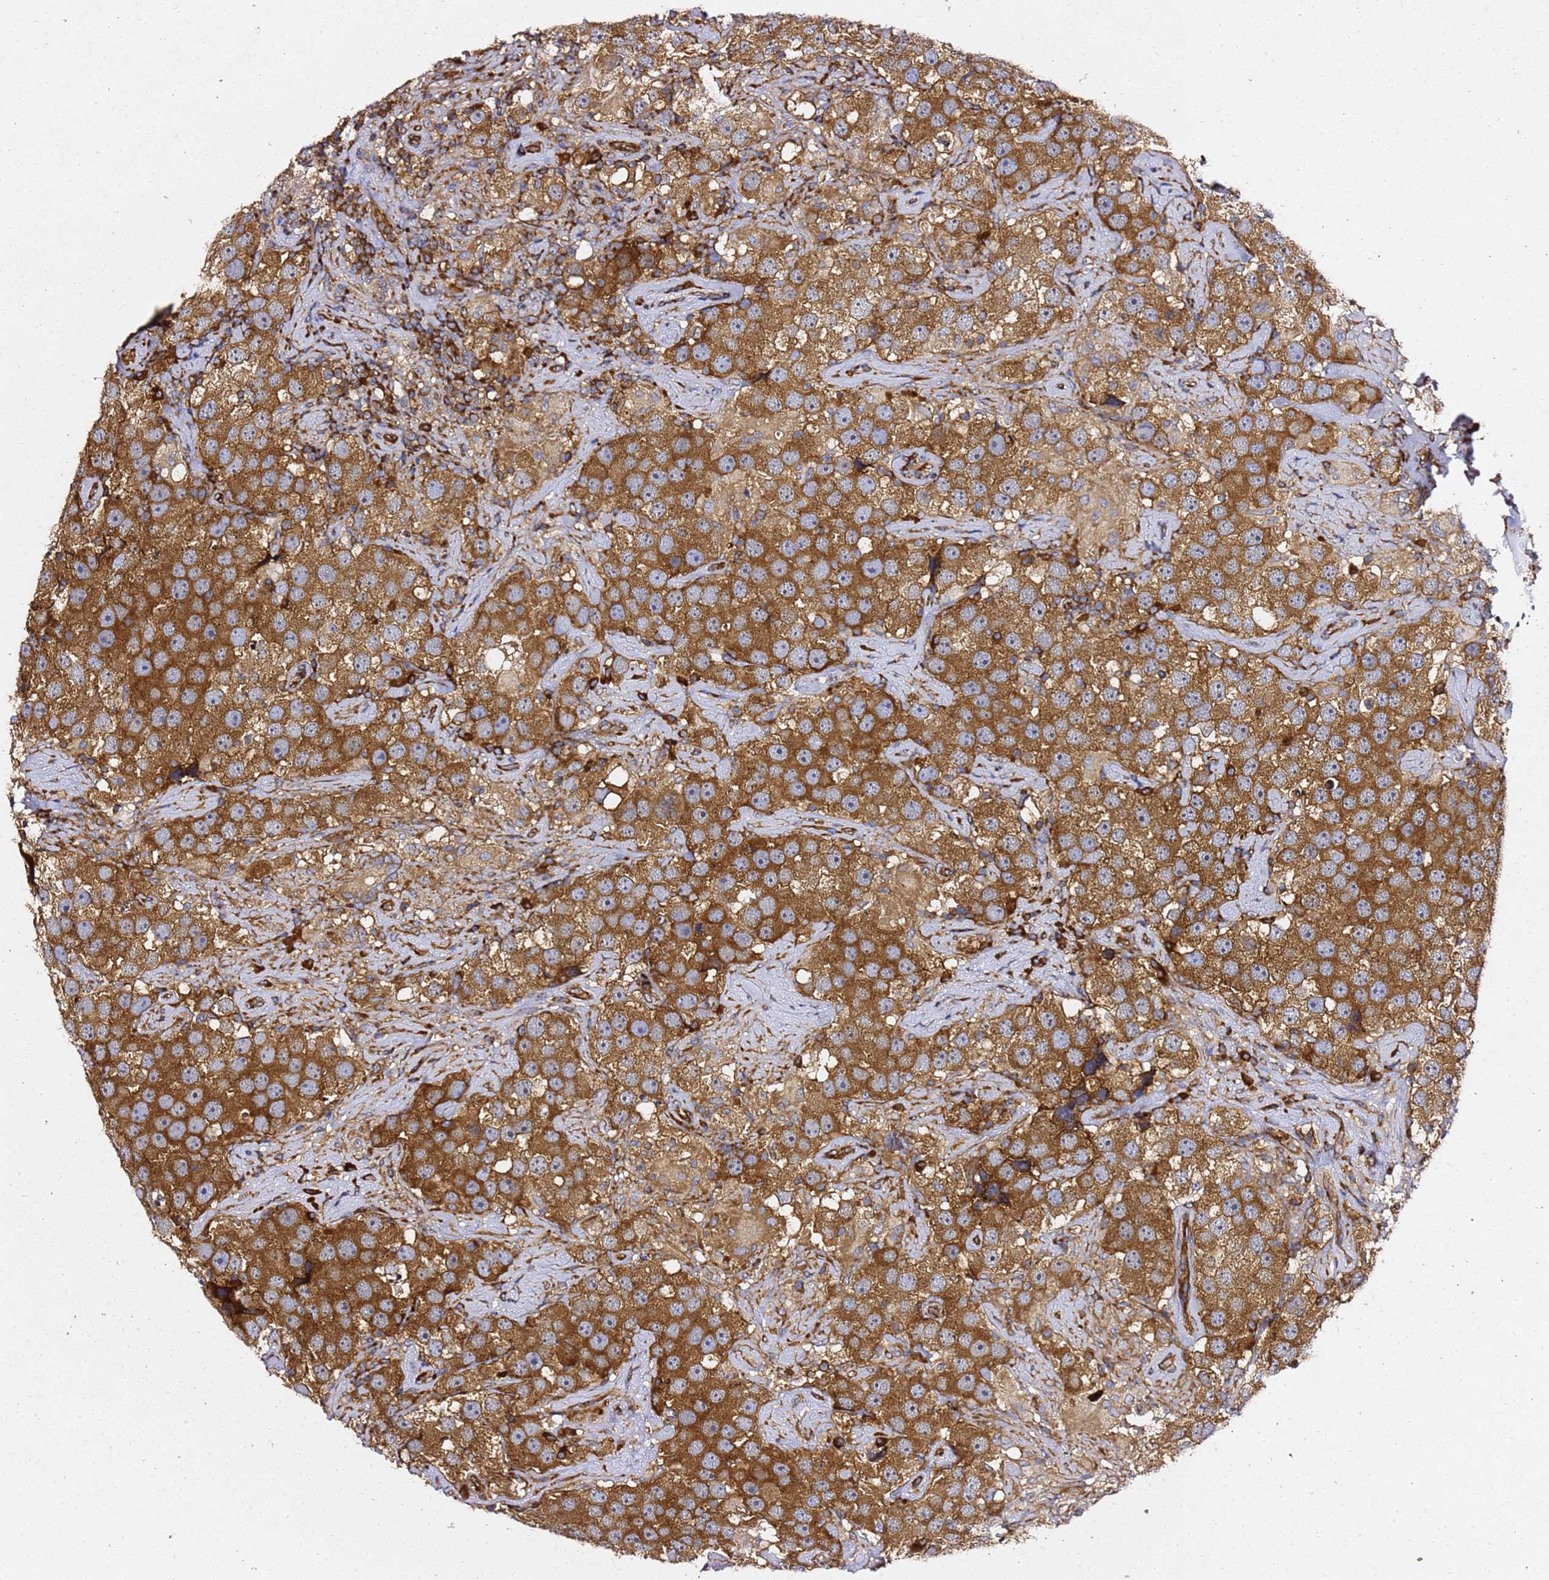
{"staining": {"intensity": "strong", "quantity": ">75%", "location": "cytoplasmic/membranous"}, "tissue": "testis cancer", "cell_type": "Tumor cells", "image_type": "cancer", "snomed": [{"axis": "morphology", "description": "Seminoma, NOS"}, {"axis": "topography", "description": "Testis"}], "caption": "Seminoma (testis) stained with immunohistochemistry (IHC) shows strong cytoplasmic/membranous staining in about >75% of tumor cells.", "gene": "TPST1", "patient": {"sex": "male", "age": 49}}